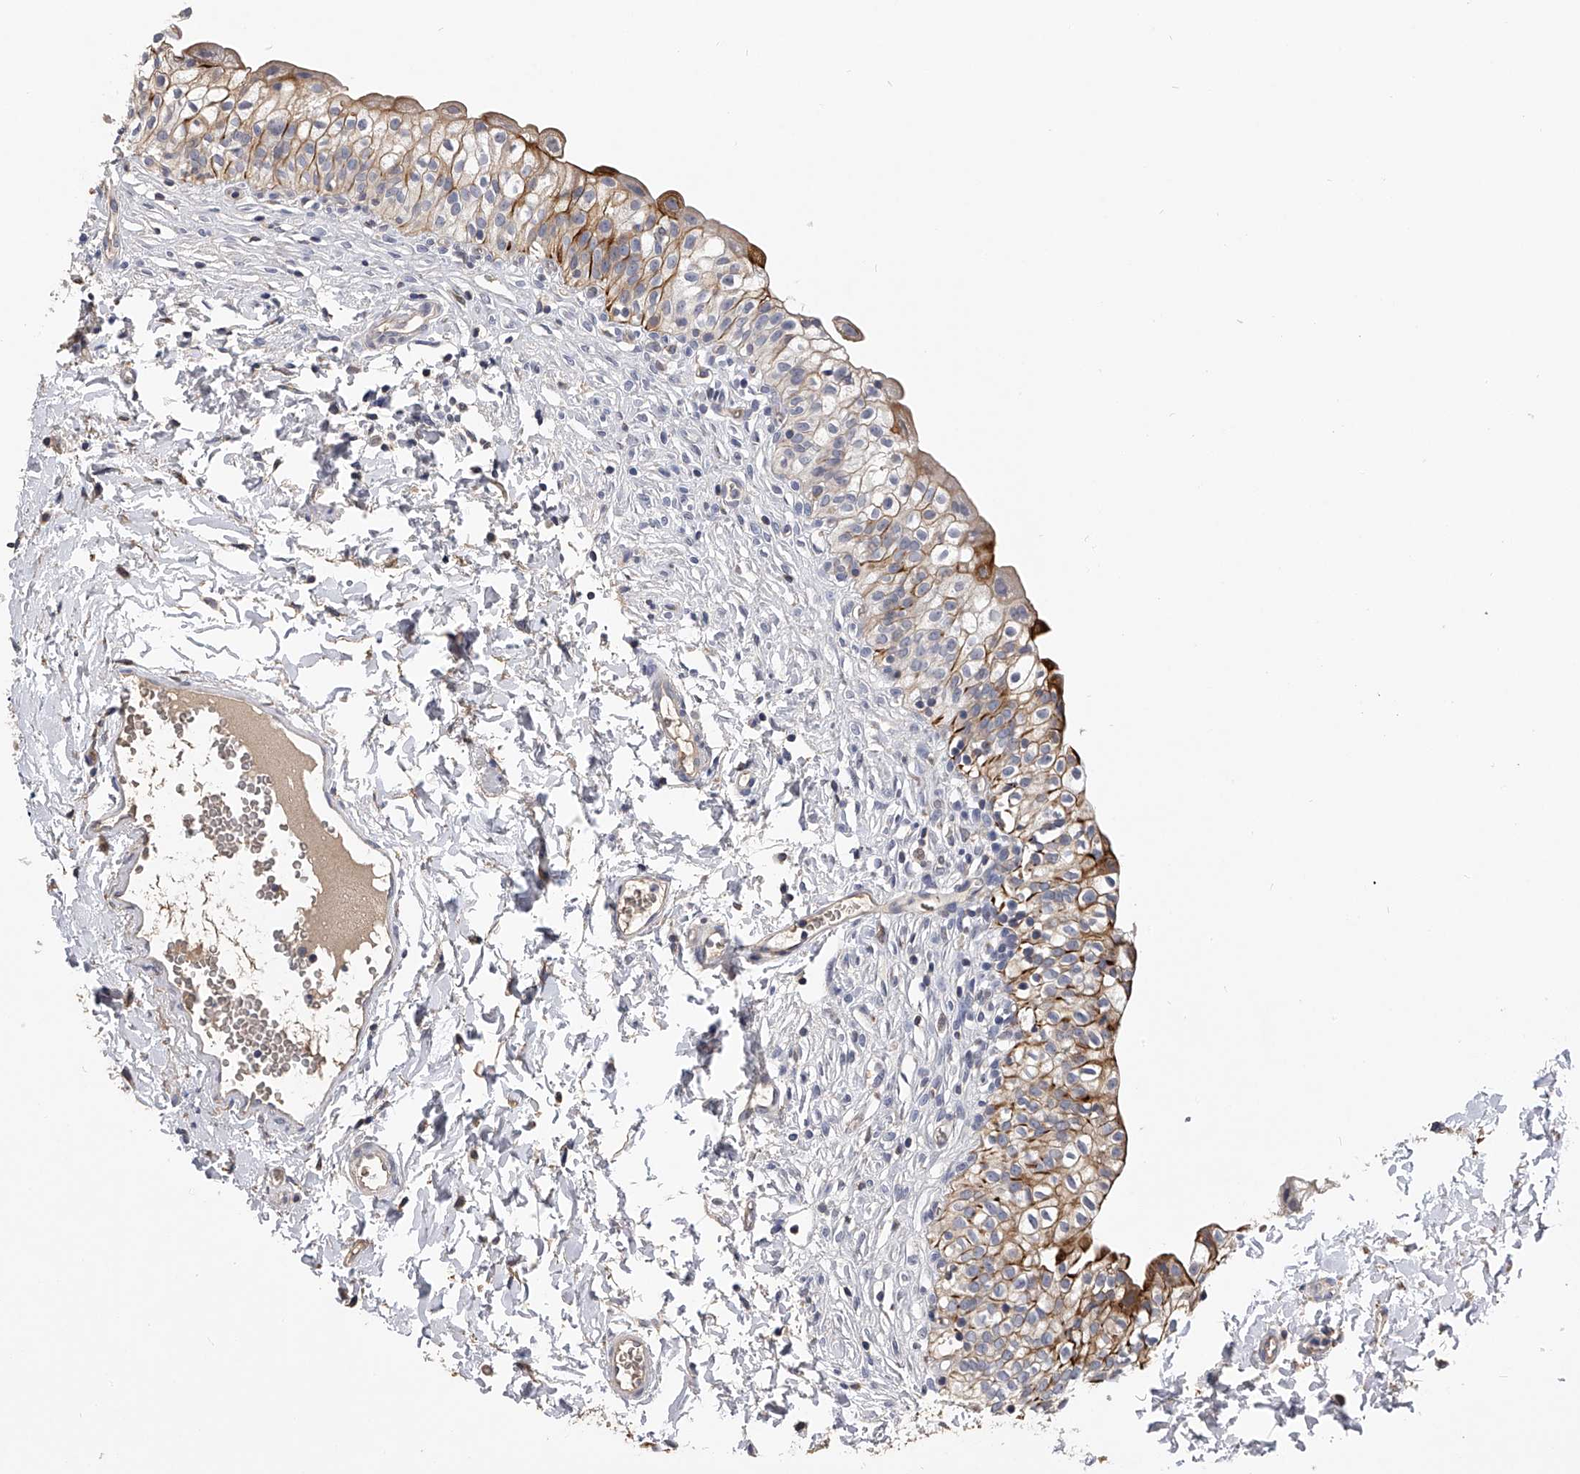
{"staining": {"intensity": "strong", "quantity": "25%-75%", "location": "cytoplasmic/membranous"}, "tissue": "urinary bladder", "cell_type": "Urothelial cells", "image_type": "normal", "snomed": [{"axis": "morphology", "description": "Normal tissue, NOS"}, {"axis": "topography", "description": "Urinary bladder"}], "caption": "Immunohistochemistry (IHC) photomicrograph of normal urinary bladder: human urinary bladder stained using immunohistochemistry (IHC) displays high levels of strong protein expression localized specifically in the cytoplasmic/membranous of urothelial cells, appearing as a cytoplasmic/membranous brown color.", "gene": "MDN1", "patient": {"sex": "male", "age": 55}}